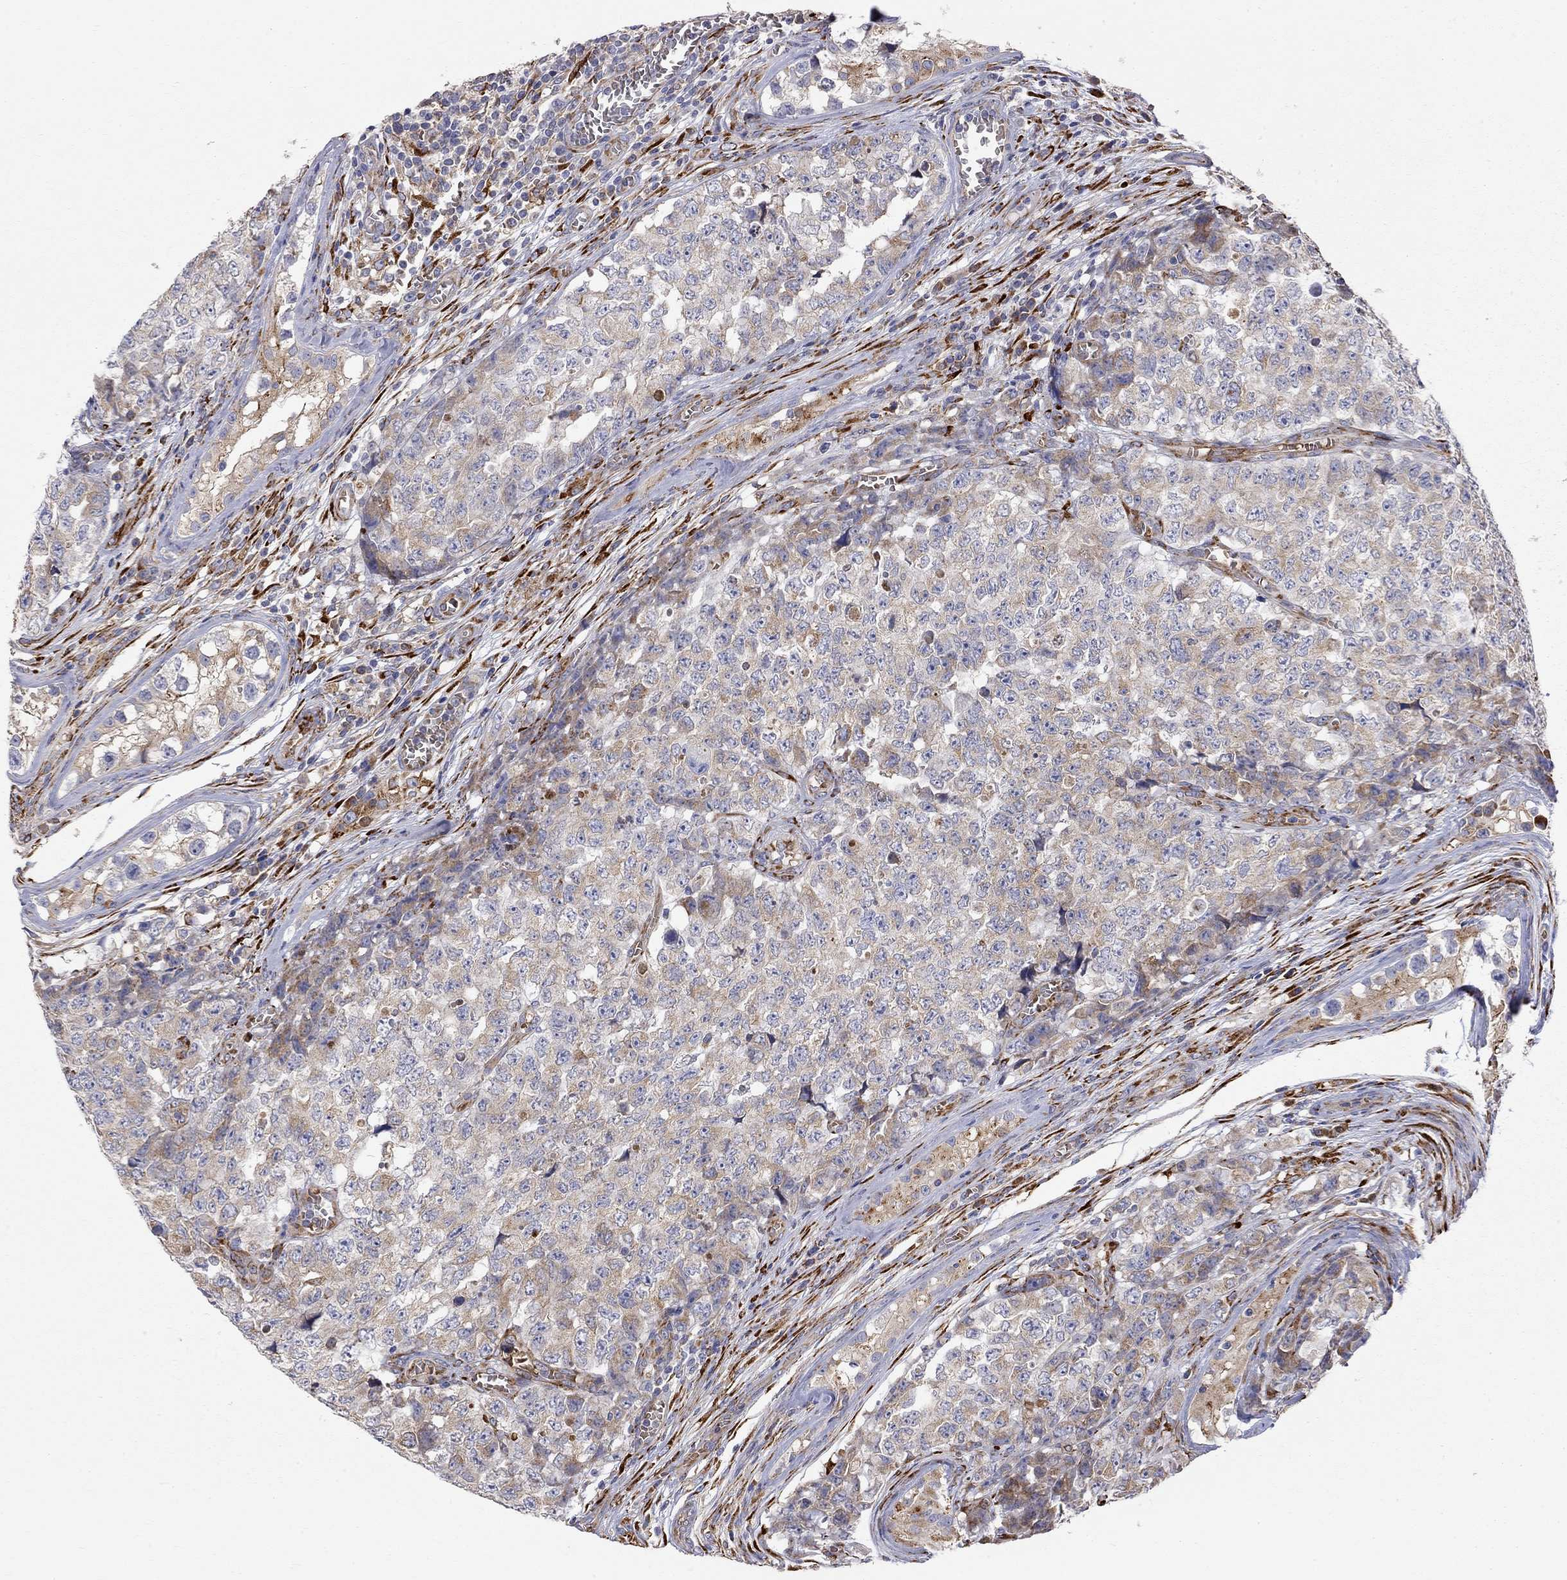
{"staining": {"intensity": "moderate", "quantity": "25%-75%", "location": "cytoplasmic/membranous"}, "tissue": "testis cancer", "cell_type": "Tumor cells", "image_type": "cancer", "snomed": [{"axis": "morphology", "description": "Carcinoma, Embryonal, NOS"}, {"axis": "topography", "description": "Testis"}], "caption": "Immunohistochemistry (IHC) histopathology image of human embryonal carcinoma (testis) stained for a protein (brown), which reveals medium levels of moderate cytoplasmic/membranous staining in about 25%-75% of tumor cells.", "gene": "CASTOR1", "patient": {"sex": "male", "age": 23}}